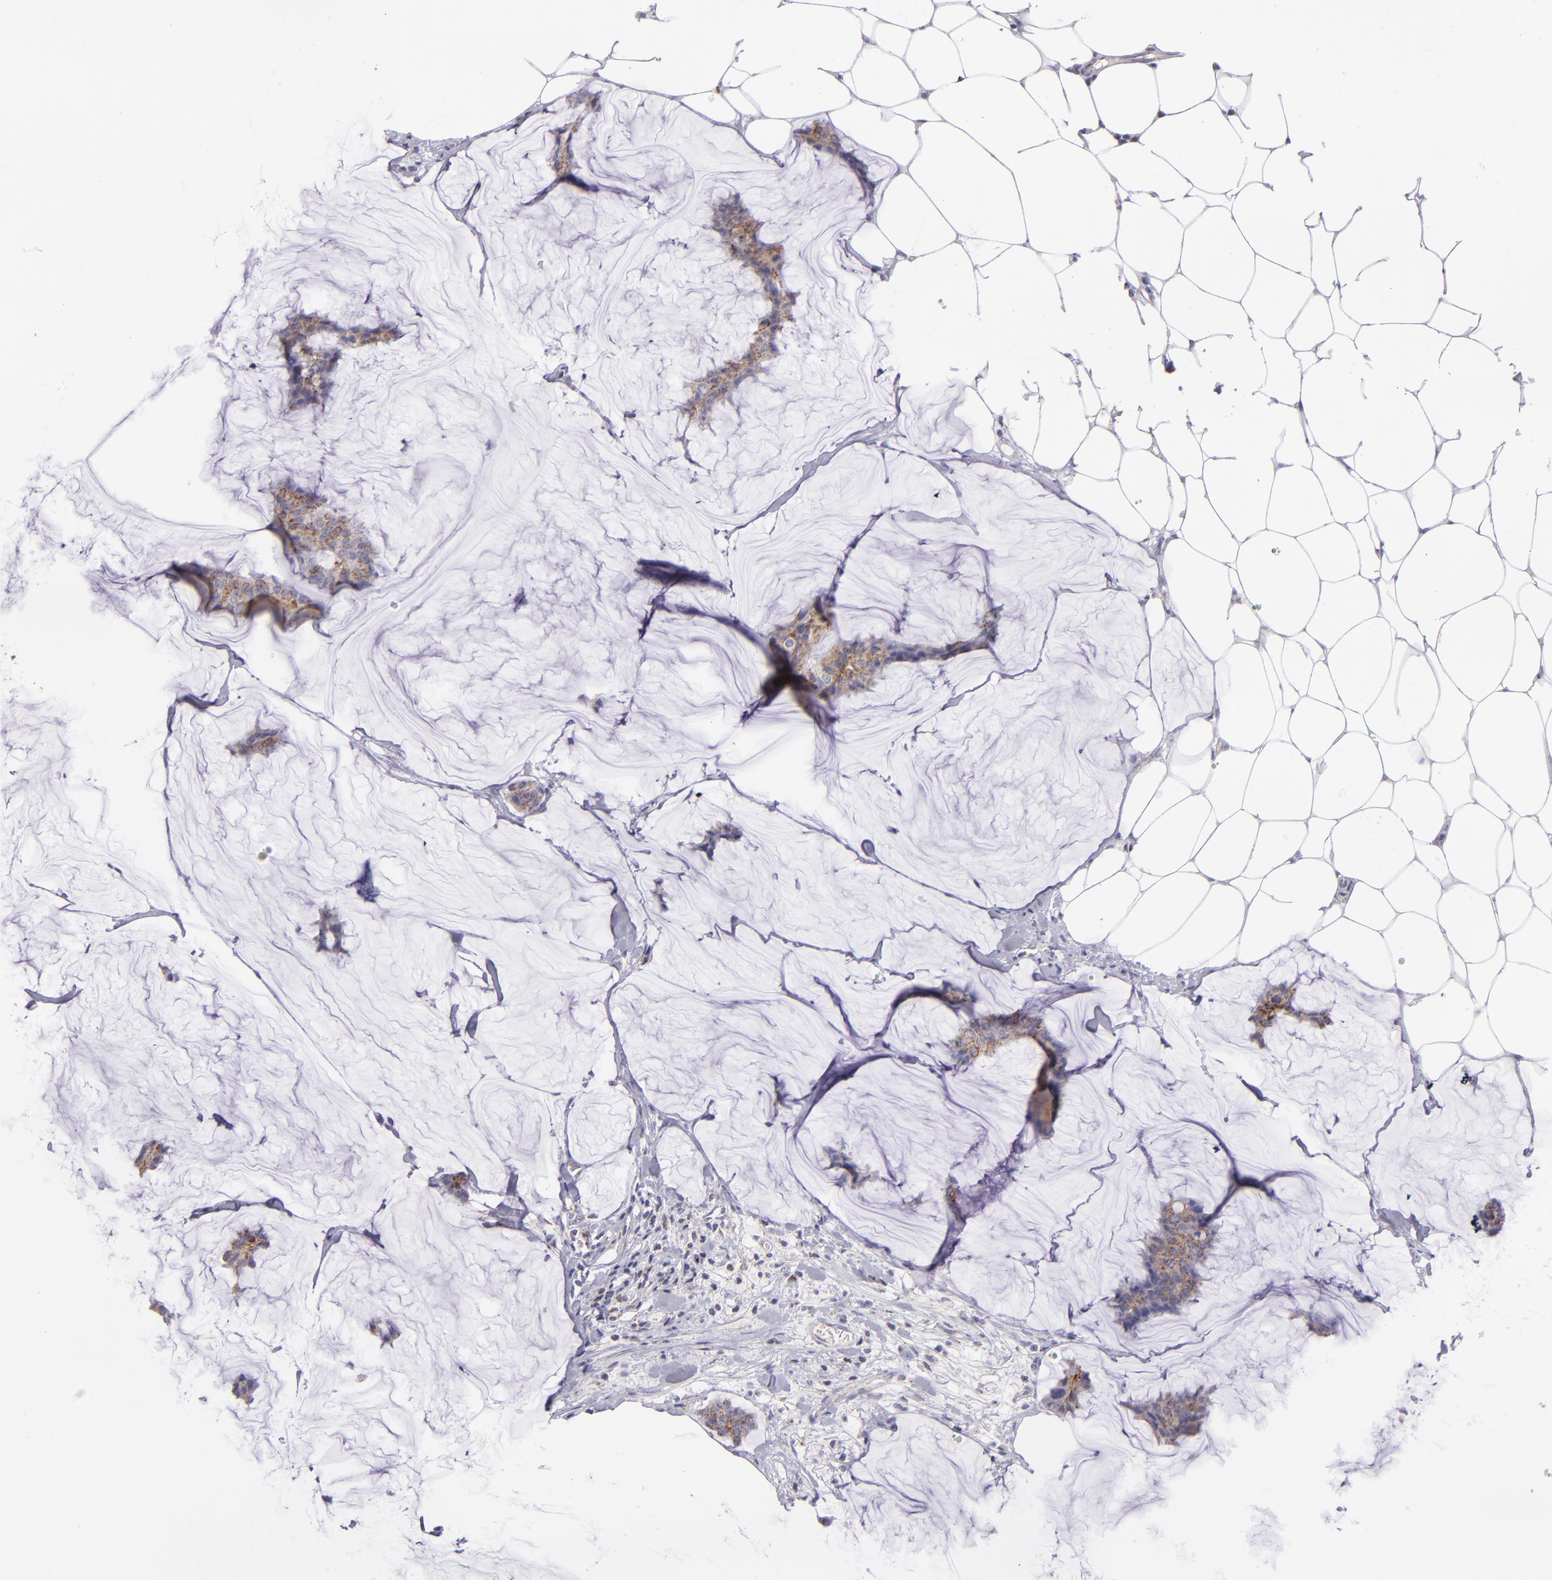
{"staining": {"intensity": "weak", "quantity": ">75%", "location": "cytoplasmic/membranous"}, "tissue": "breast cancer", "cell_type": "Tumor cells", "image_type": "cancer", "snomed": [{"axis": "morphology", "description": "Duct carcinoma"}, {"axis": "topography", "description": "Breast"}], "caption": "Immunohistochemical staining of breast invasive ductal carcinoma displays low levels of weak cytoplasmic/membranous positivity in approximately >75% of tumor cells.", "gene": "HSPD1", "patient": {"sex": "female", "age": 93}}